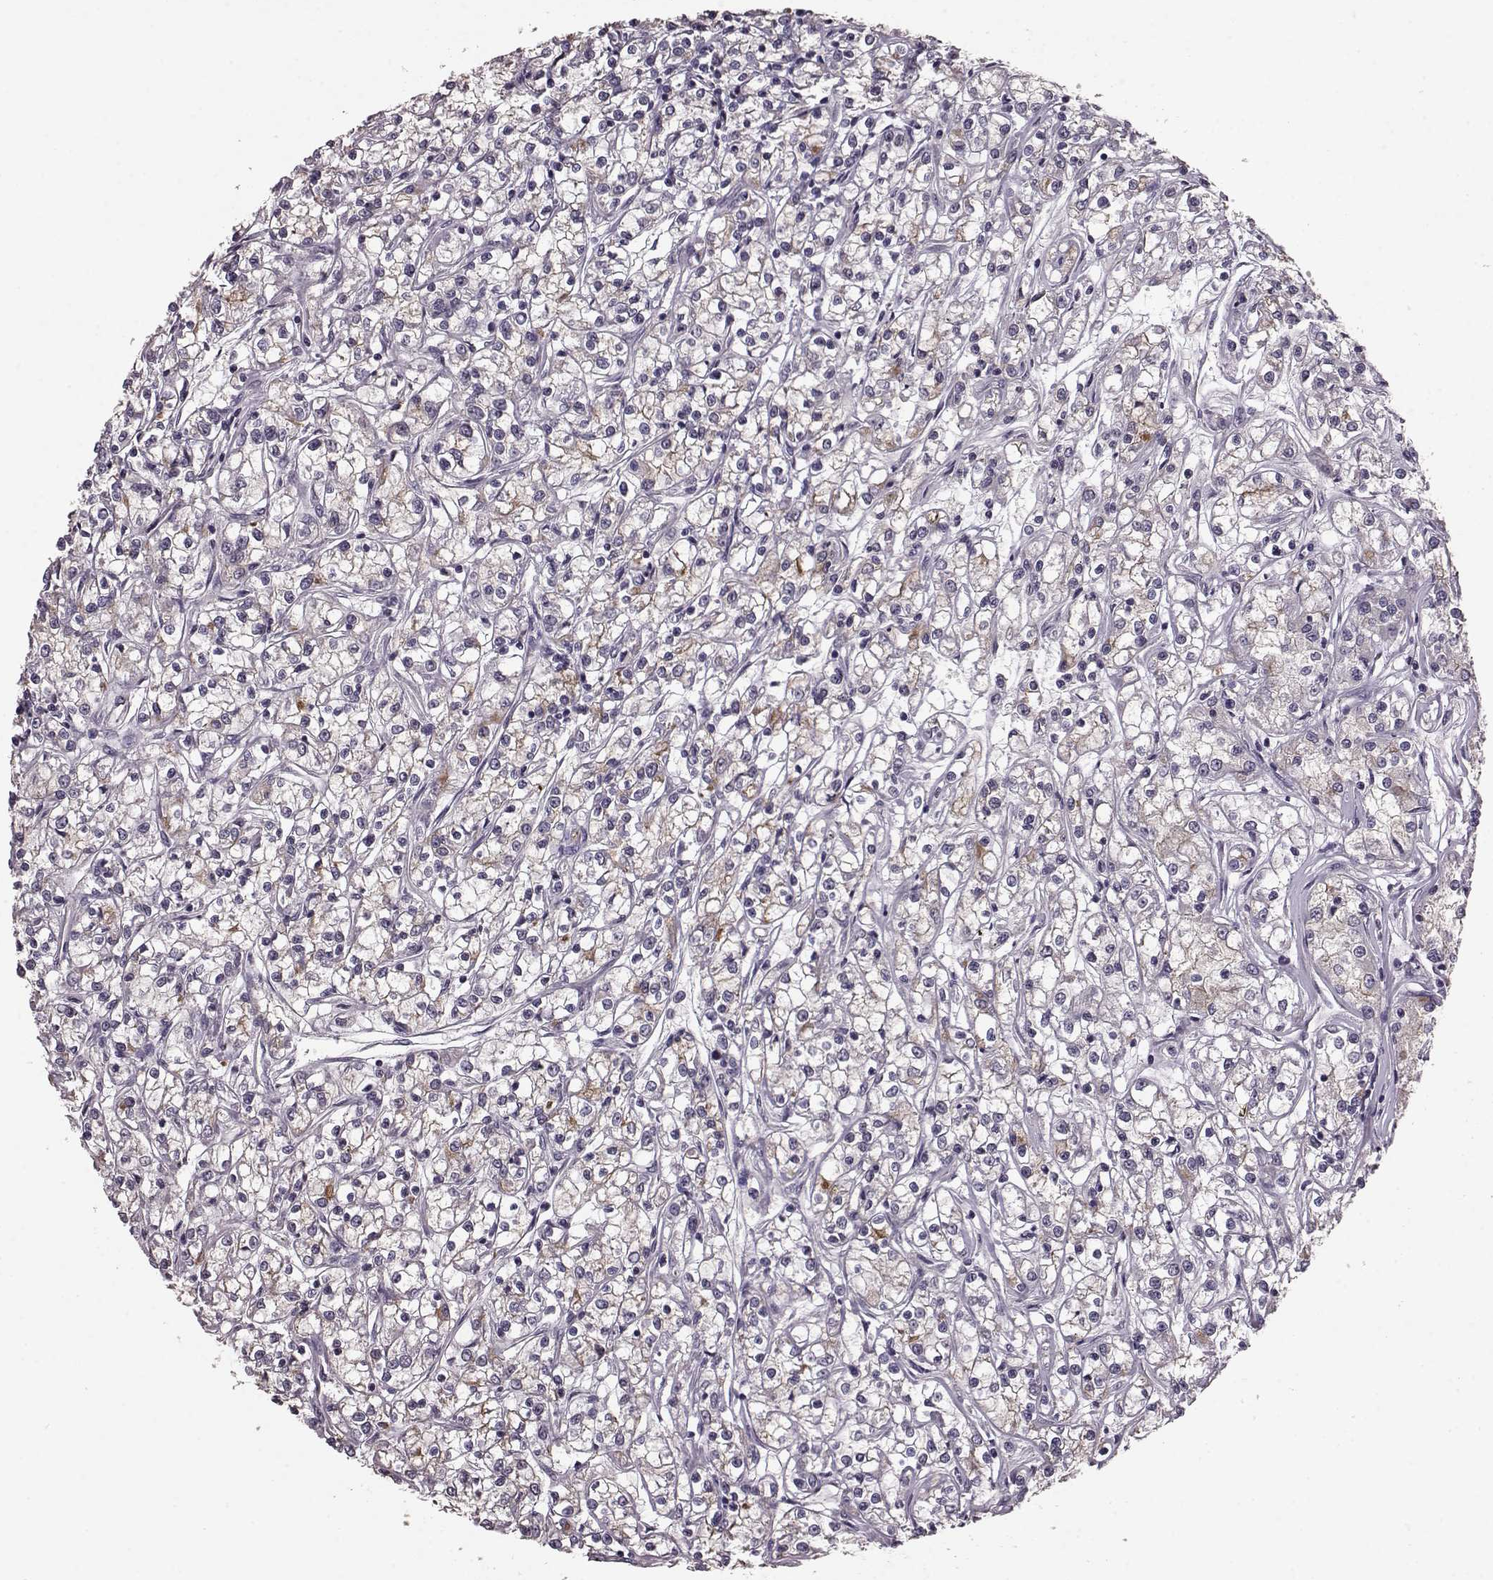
{"staining": {"intensity": "moderate", "quantity": "<25%", "location": "cytoplasmic/membranous"}, "tissue": "renal cancer", "cell_type": "Tumor cells", "image_type": "cancer", "snomed": [{"axis": "morphology", "description": "Adenocarcinoma, NOS"}, {"axis": "topography", "description": "Kidney"}], "caption": "Renal cancer stained with a protein marker demonstrates moderate staining in tumor cells.", "gene": "SLC52A3", "patient": {"sex": "female", "age": 59}}